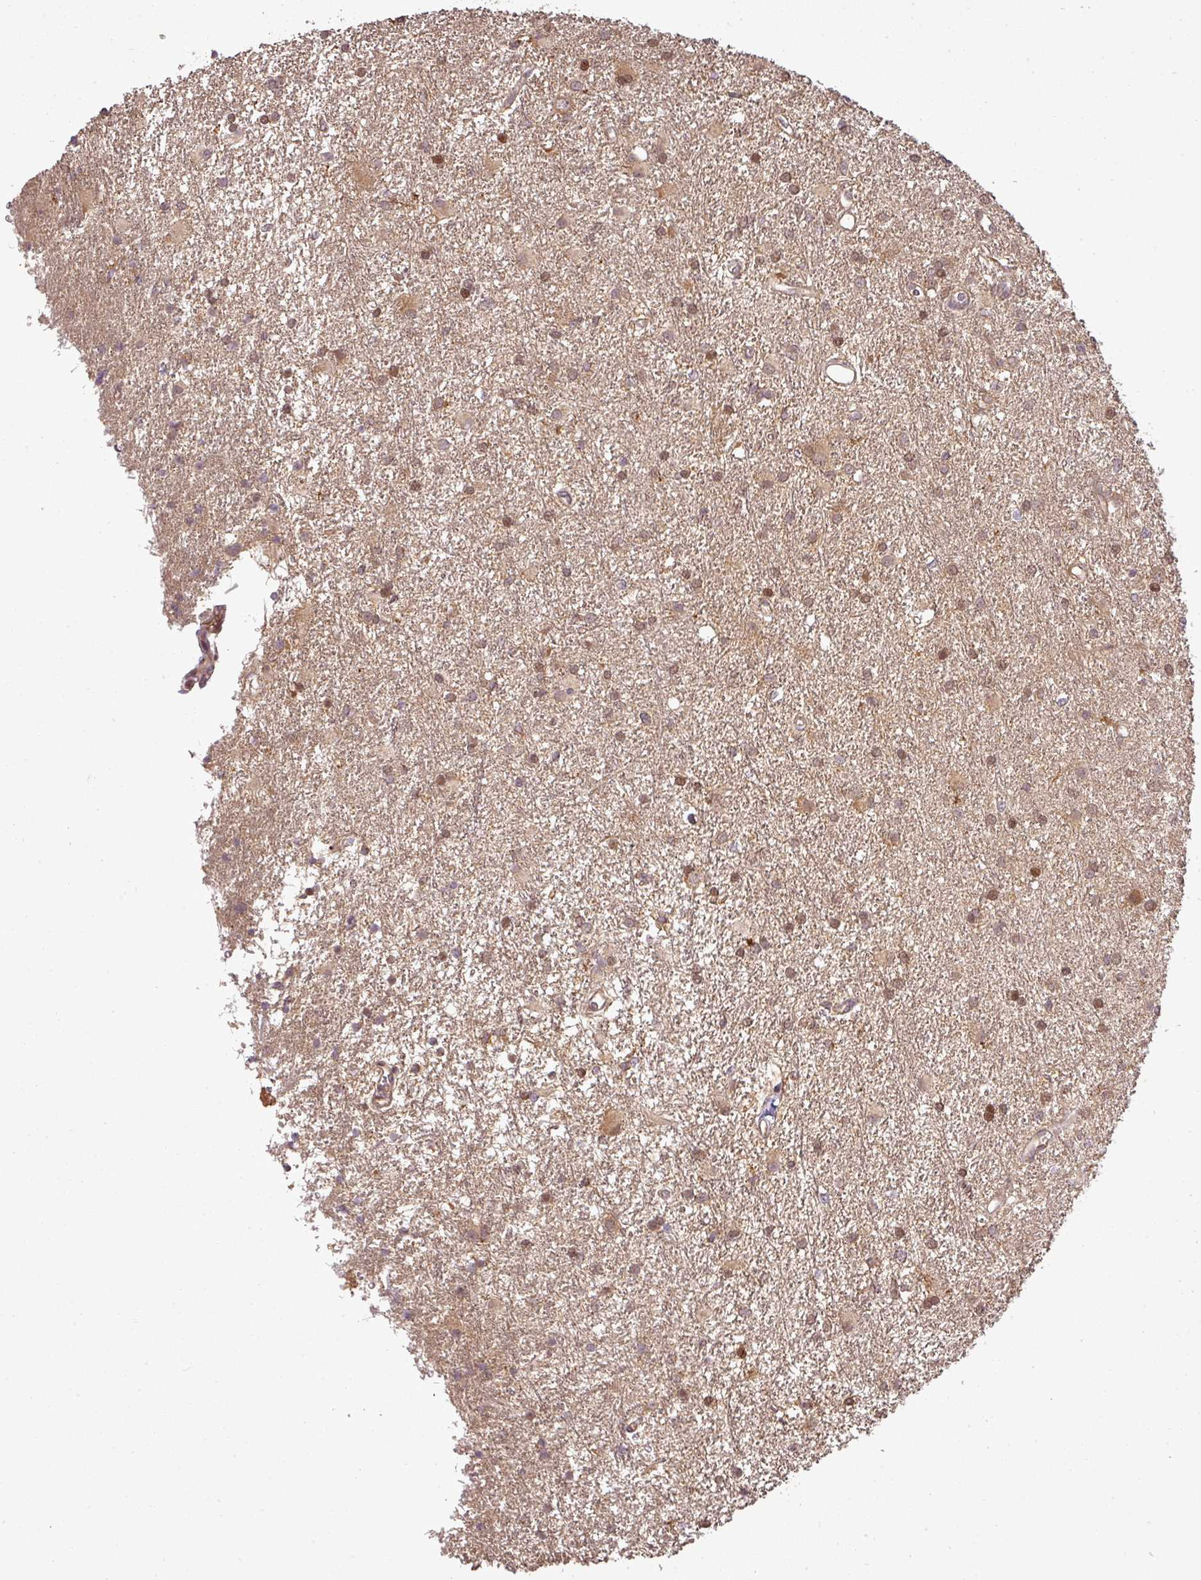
{"staining": {"intensity": "moderate", "quantity": ">75%", "location": "cytoplasmic/membranous"}, "tissue": "glioma", "cell_type": "Tumor cells", "image_type": "cancer", "snomed": [{"axis": "morphology", "description": "Glioma, malignant, High grade"}, {"axis": "topography", "description": "Brain"}], "caption": "Glioma stained for a protein (brown) displays moderate cytoplasmic/membranous positive expression in approximately >75% of tumor cells.", "gene": "FAIM", "patient": {"sex": "female", "age": 50}}